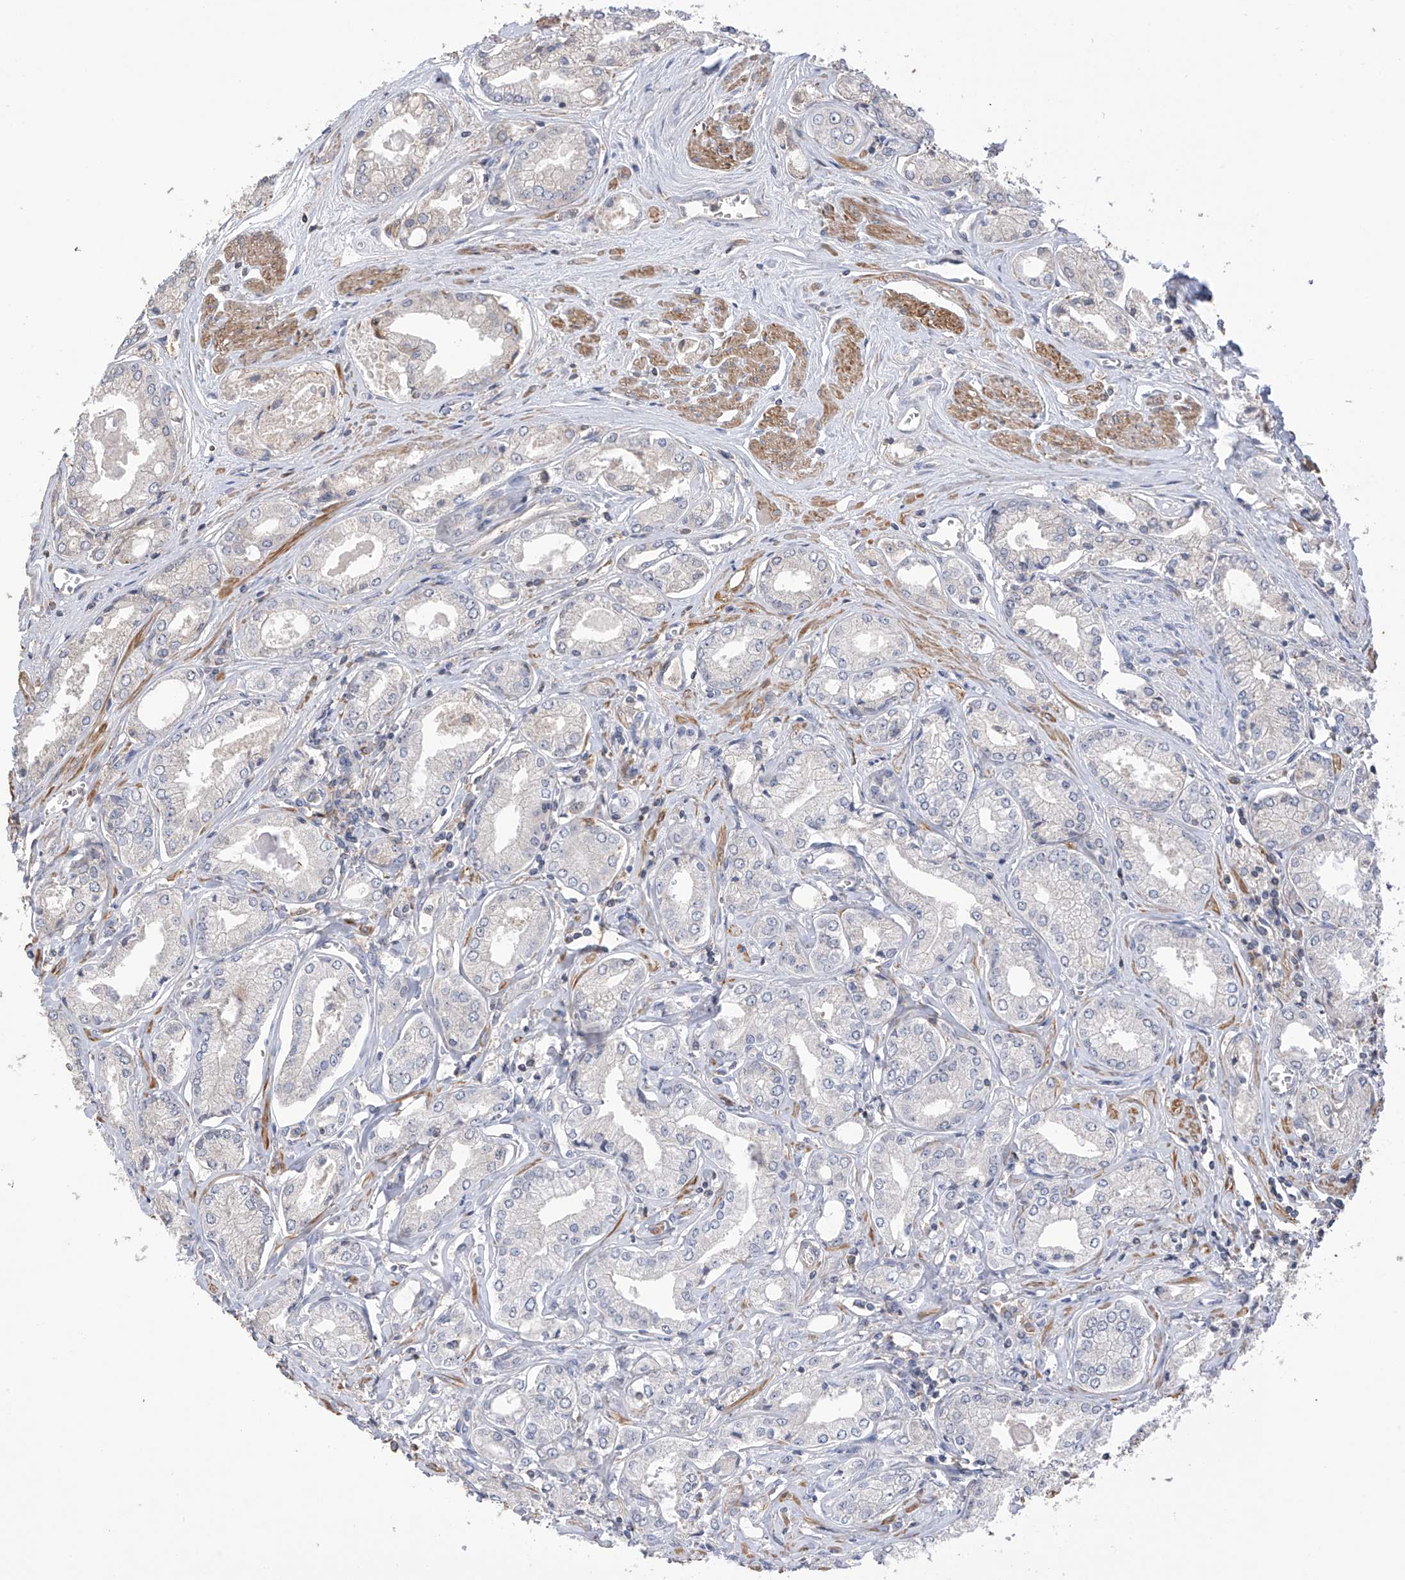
{"staining": {"intensity": "negative", "quantity": "none", "location": "none"}, "tissue": "prostate cancer", "cell_type": "Tumor cells", "image_type": "cancer", "snomed": [{"axis": "morphology", "description": "Adenocarcinoma, Low grade"}, {"axis": "topography", "description": "Prostate"}], "caption": "Protein analysis of prostate cancer shows no significant staining in tumor cells. Brightfield microscopy of IHC stained with DAB (brown) and hematoxylin (blue), captured at high magnification.", "gene": "SLFN14", "patient": {"sex": "male", "age": 60}}